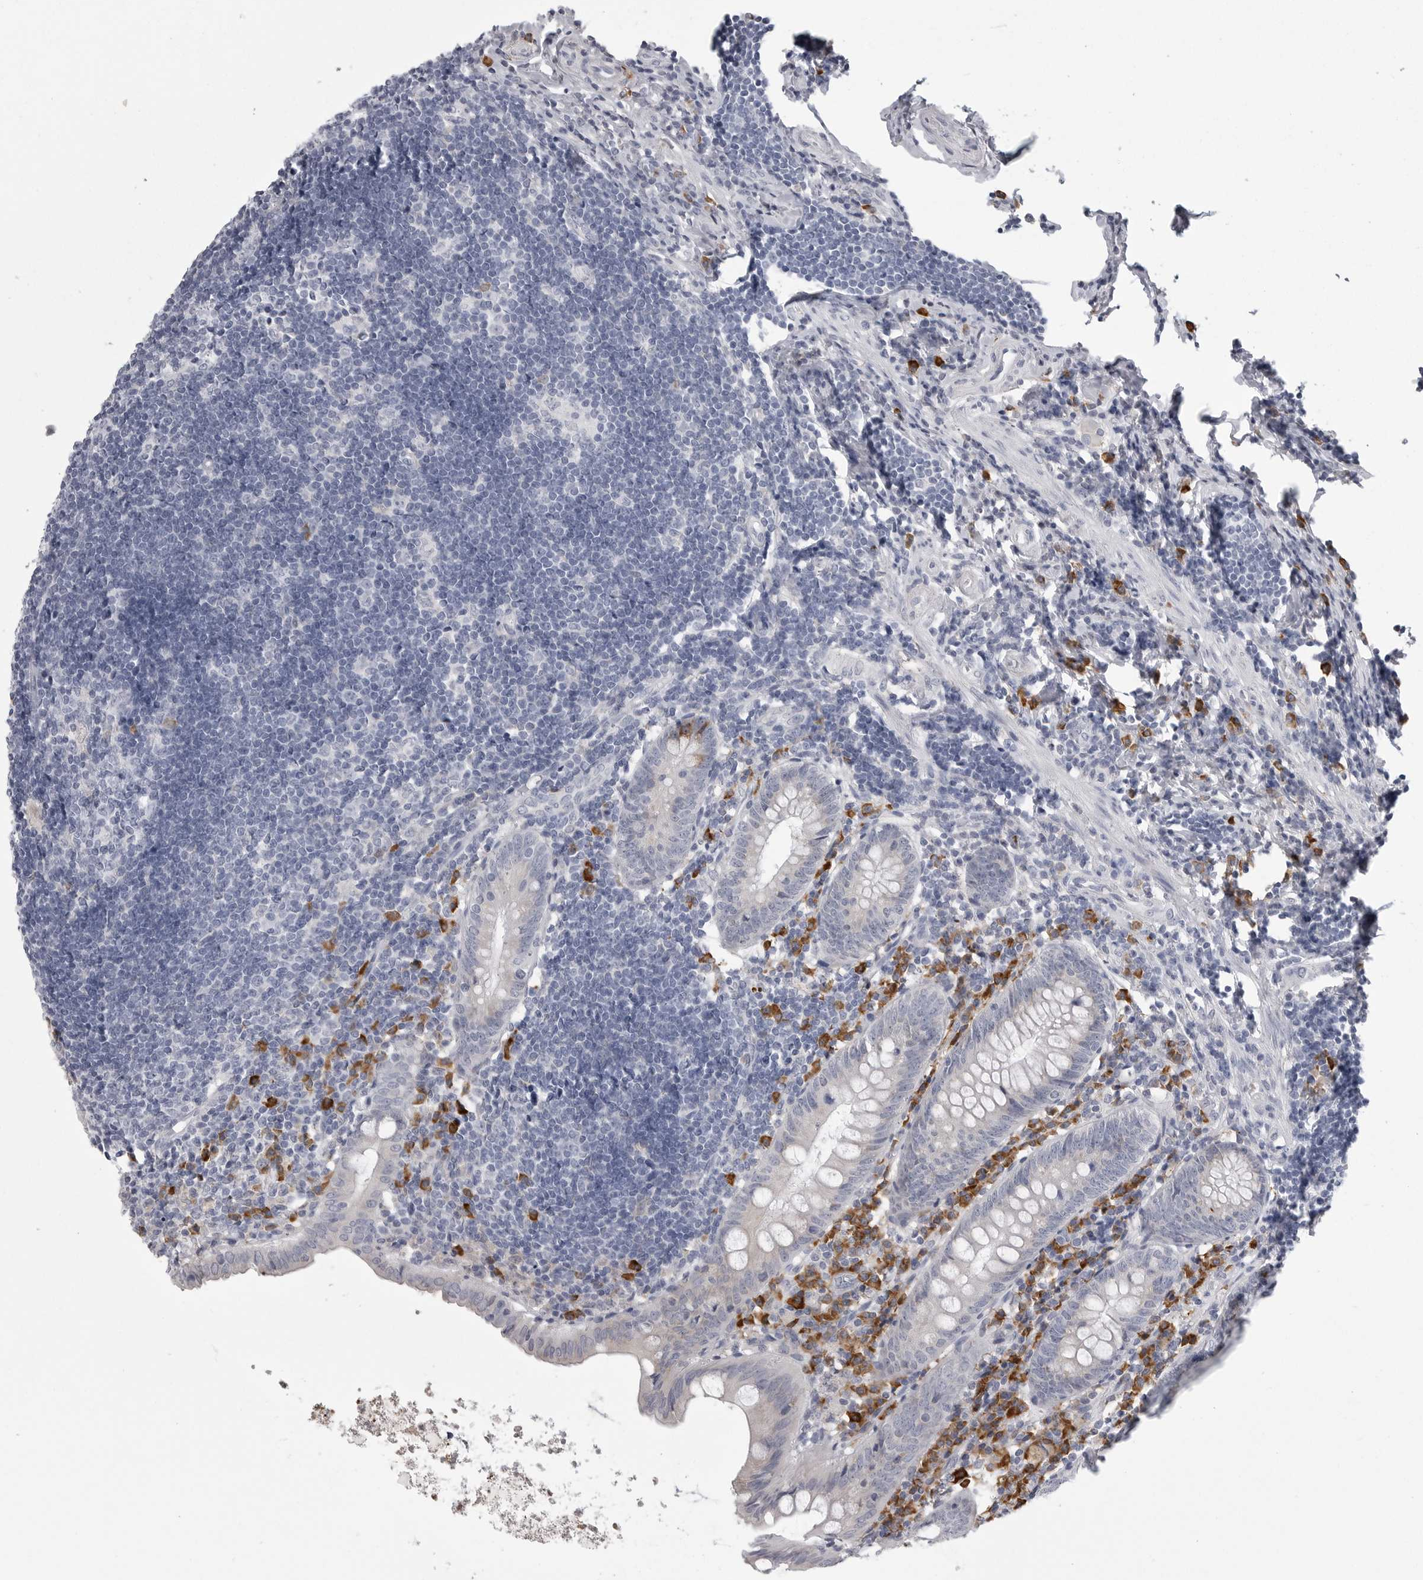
{"staining": {"intensity": "negative", "quantity": "none", "location": "none"}, "tissue": "appendix", "cell_type": "Glandular cells", "image_type": "normal", "snomed": [{"axis": "morphology", "description": "Normal tissue, NOS"}, {"axis": "topography", "description": "Appendix"}], "caption": "The photomicrograph exhibits no staining of glandular cells in benign appendix. (IHC, brightfield microscopy, high magnification).", "gene": "FKBP2", "patient": {"sex": "female", "age": 54}}